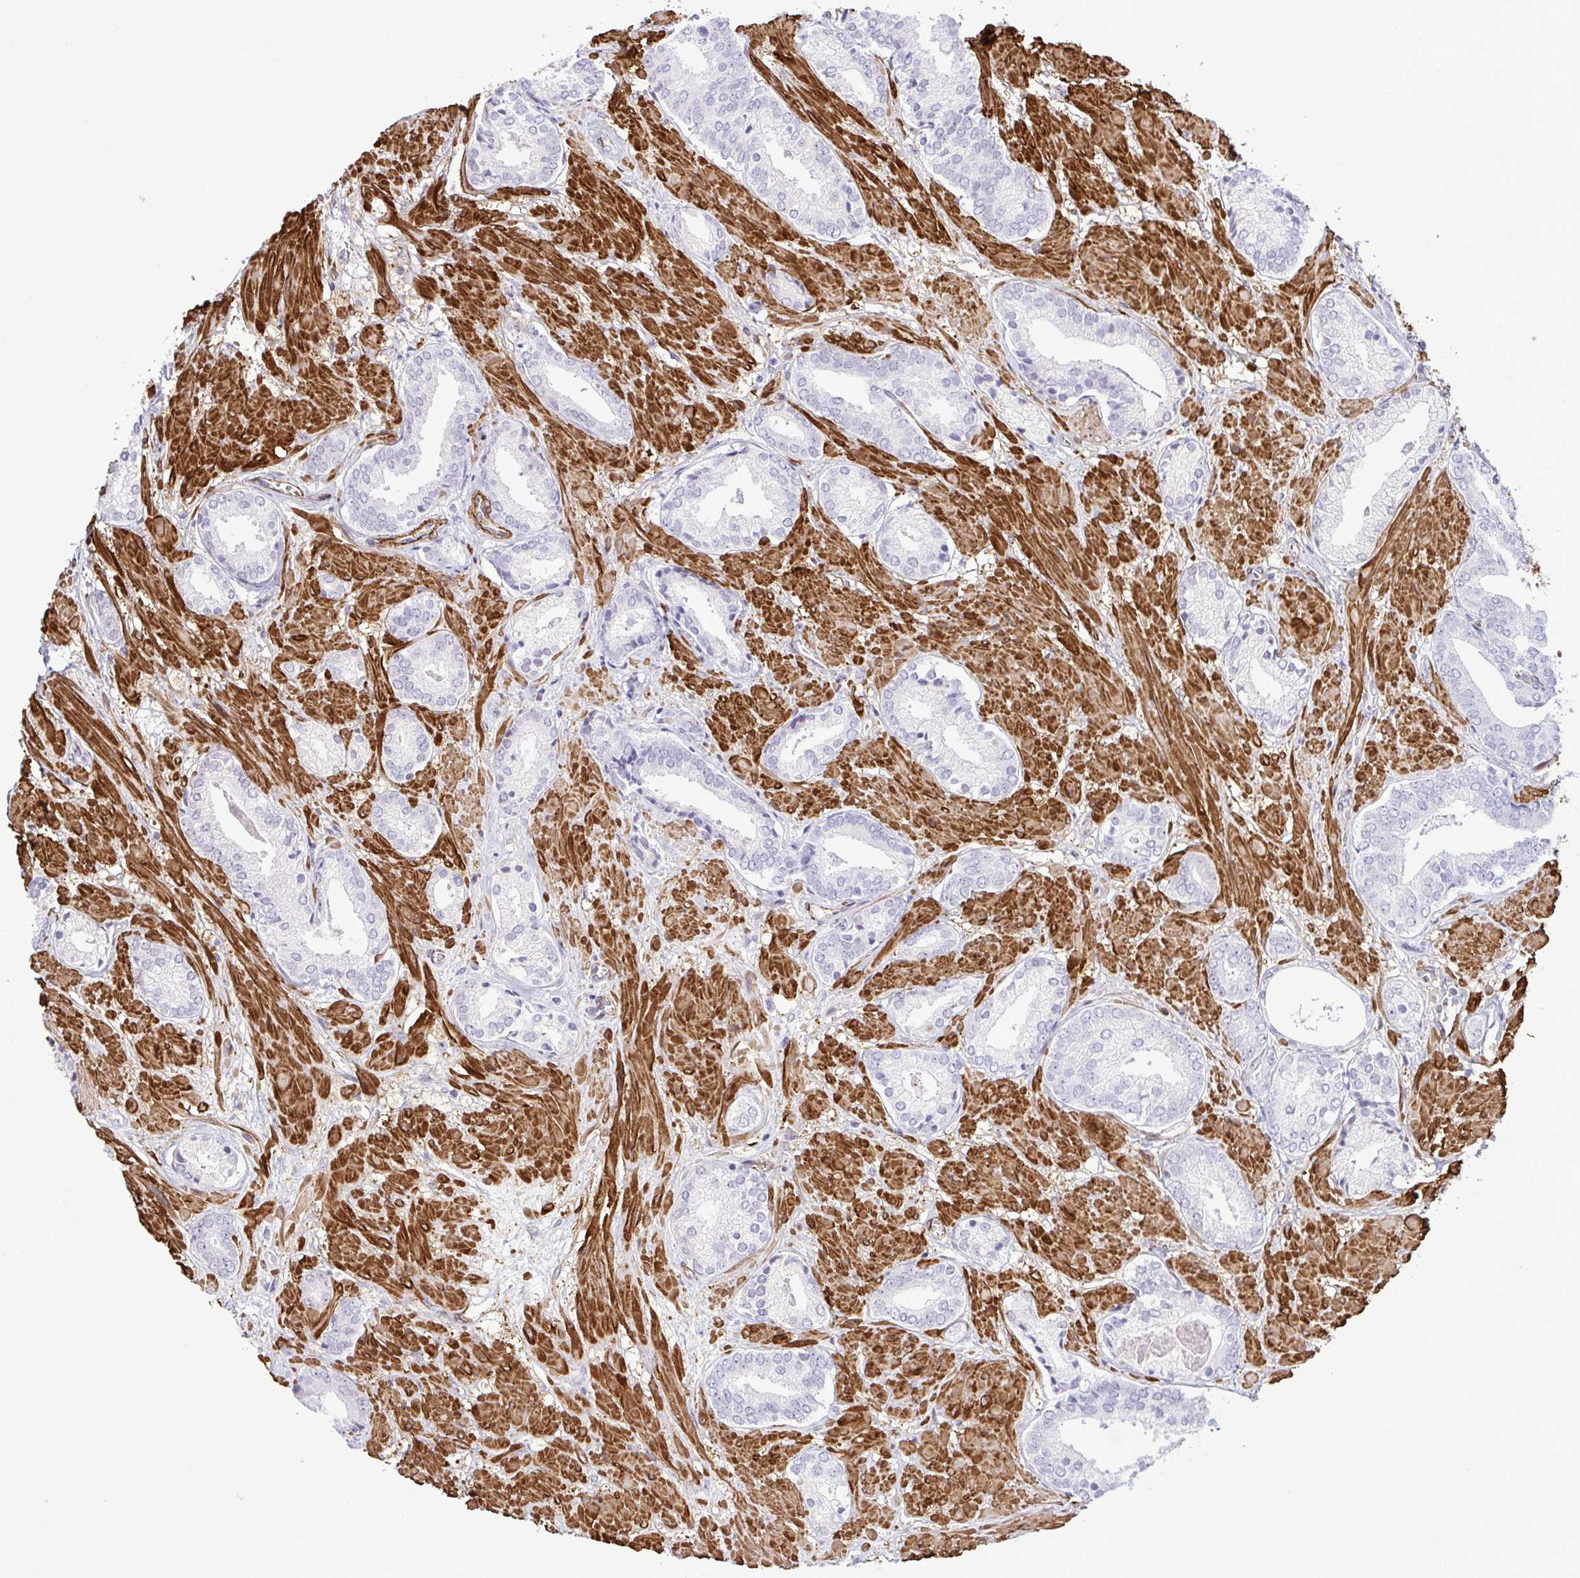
{"staining": {"intensity": "negative", "quantity": "none", "location": "none"}, "tissue": "prostate cancer", "cell_type": "Tumor cells", "image_type": "cancer", "snomed": [{"axis": "morphology", "description": "Adenocarcinoma, High grade"}, {"axis": "topography", "description": "Prostate"}], "caption": "This photomicrograph is of adenocarcinoma (high-grade) (prostate) stained with IHC to label a protein in brown with the nuclei are counter-stained blue. There is no expression in tumor cells.", "gene": "SYNPO2L", "patient": {"sex": "male", "age": 56}}